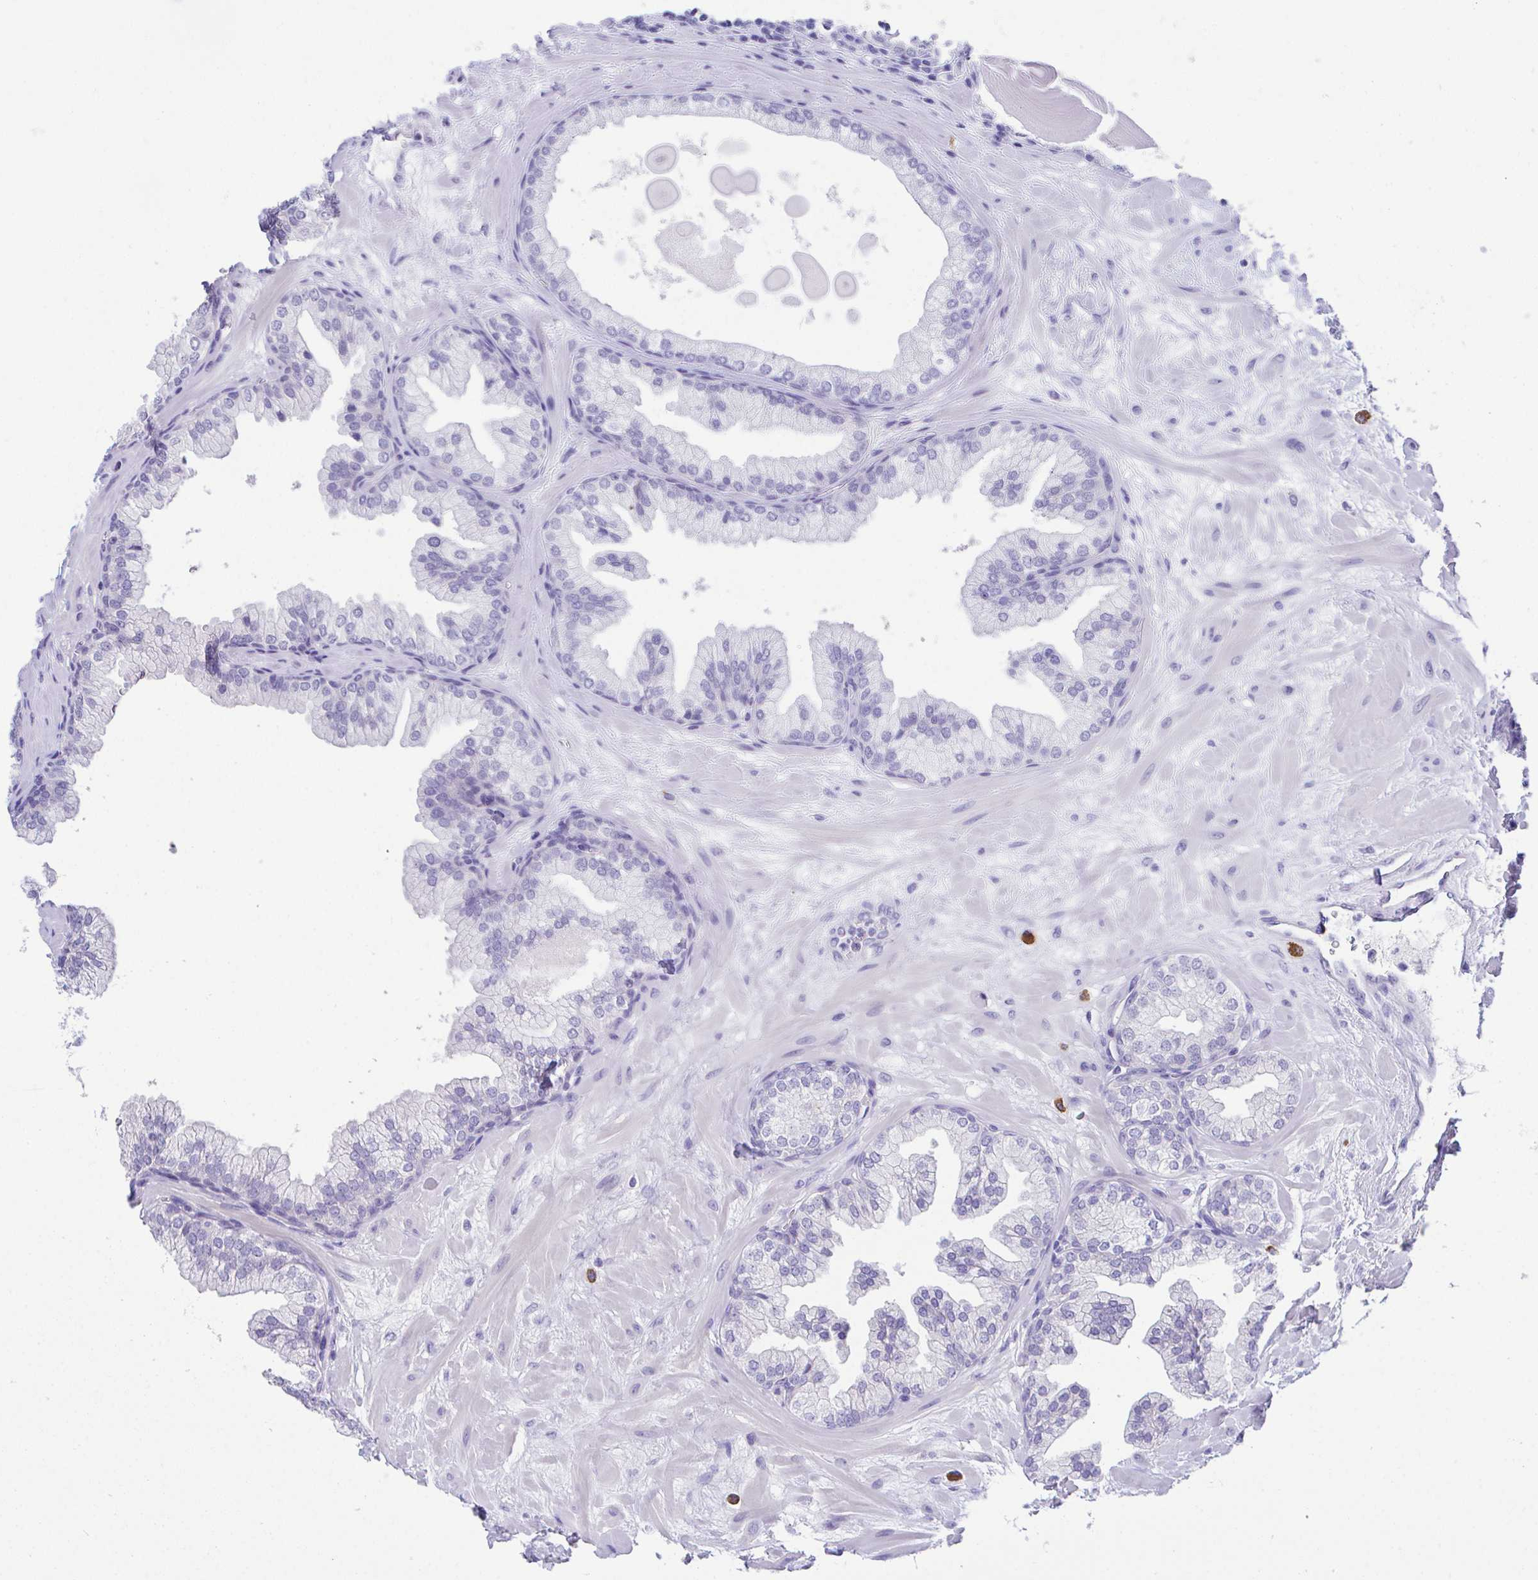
{"staining": {"intensity": "negative", "quantity": "none", "location": "none"}, "tissue": "prostate", "cell_type": "Glandular cells", "image_type": "normal", "snomed": [{"axis": "morphology", "description": "Normal tissue, NOS"}, {"axis": "topography", "description": "Prostate"}, {"axis": "topography", "description": "Peripheral nerve tissue"}], "caption": "Normal prostate was stained to show a protein in brown. There is no significant positivity in glandular cells.", "gene": "HACD4", "patient": {"sex": "male", "age": 61}}